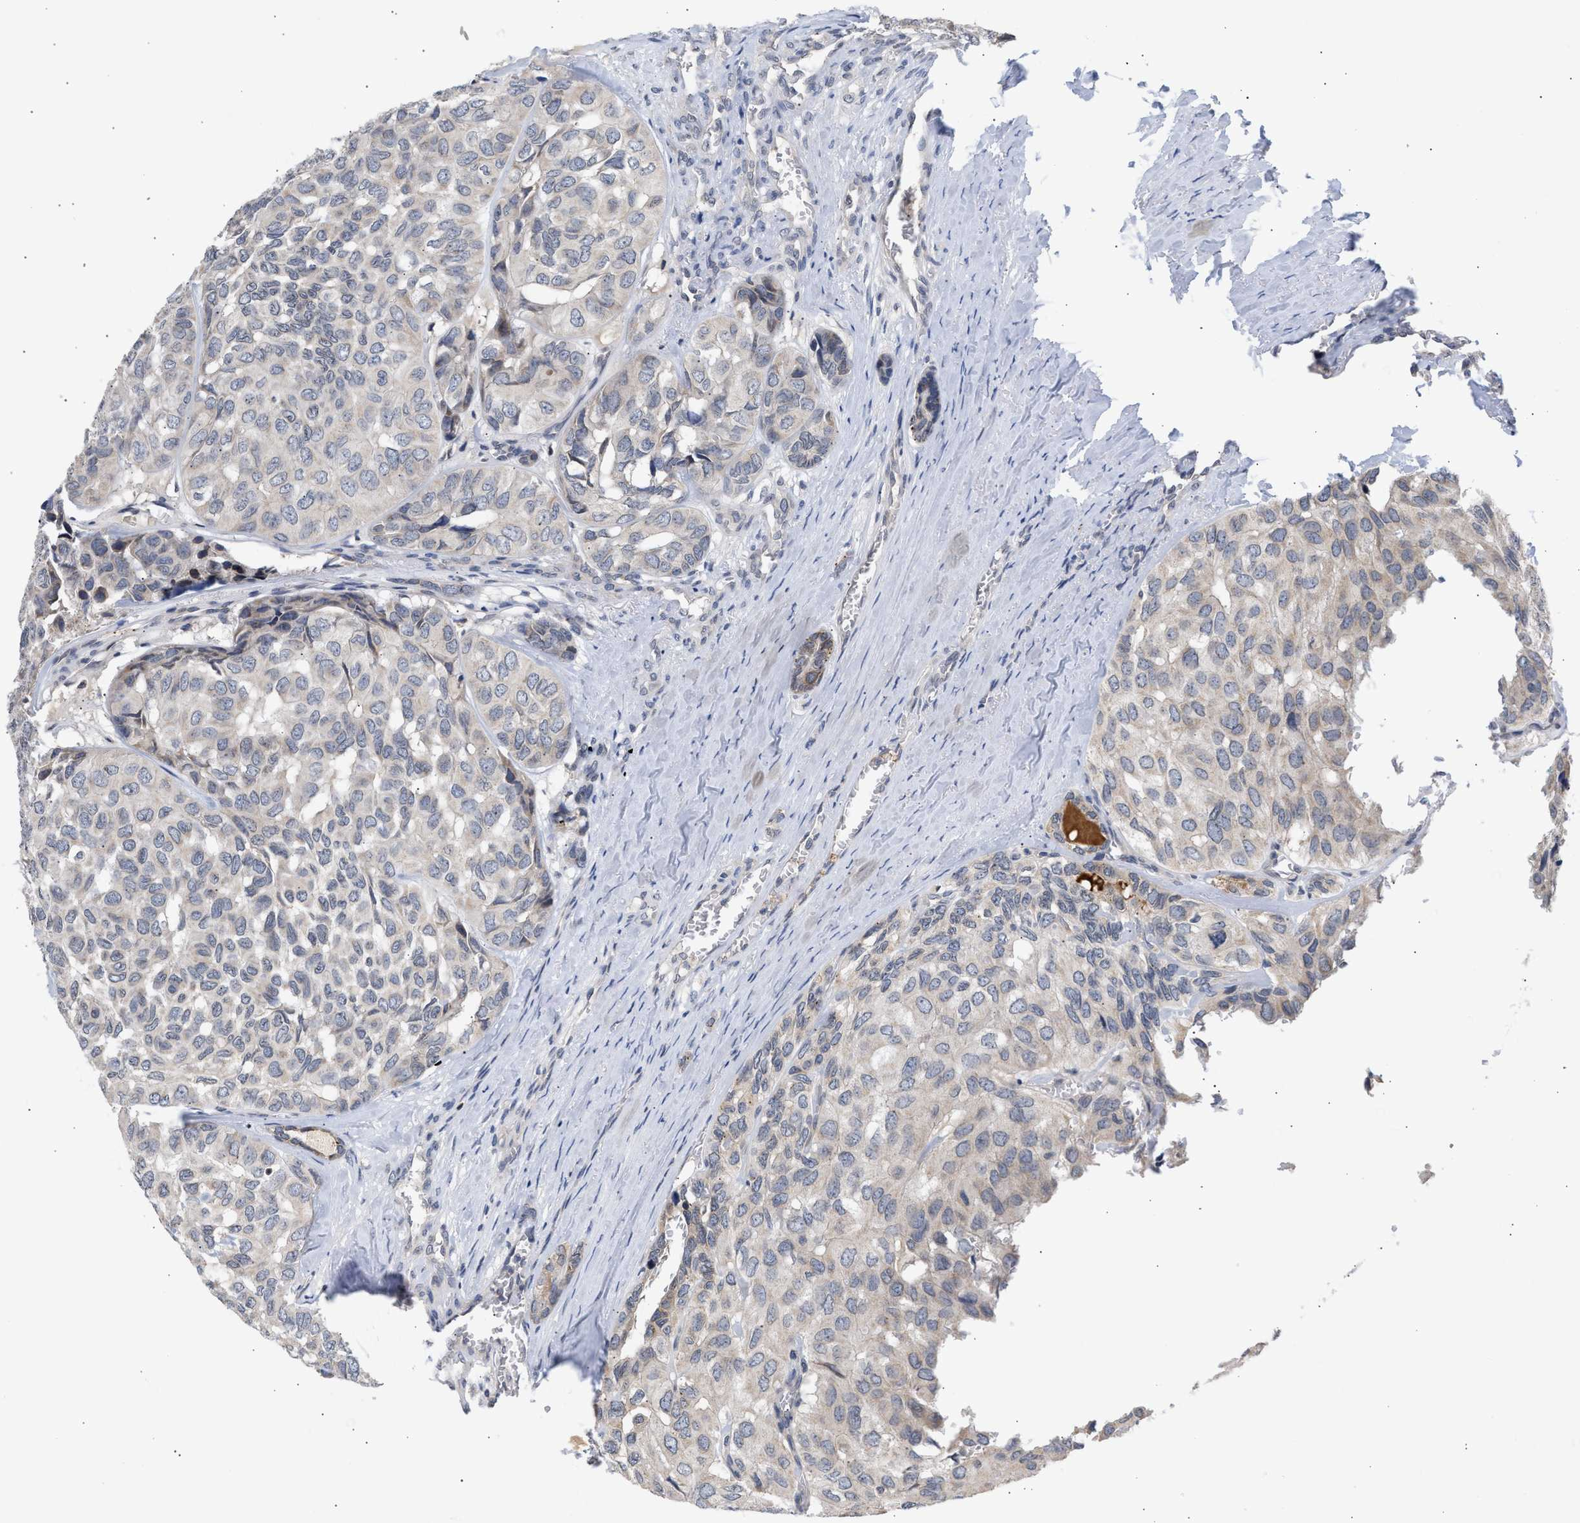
{"staining": {"intensity": "negative", "quantity": "none", "location": "none"}, "tissue": "head and neck cancer", "cell_type": "Tumor cells", "image_type": "cancer", "snomed": [{"axis": "morphology", "description": "Adenocarcinoma, NOS"}, {"axis": "topography", "description": "Salivary gland, NOS"}, {"axis": "topography", "description": "Head-Neck"}], "caption": "Immunohistochemistry (IHC) image of neoplastic tissue: head and neck cancer stained with DAB displays no significant protein expression in tumor cells.", "gene": "NUP62", "patient": {"sex": "female", "age": 76}}